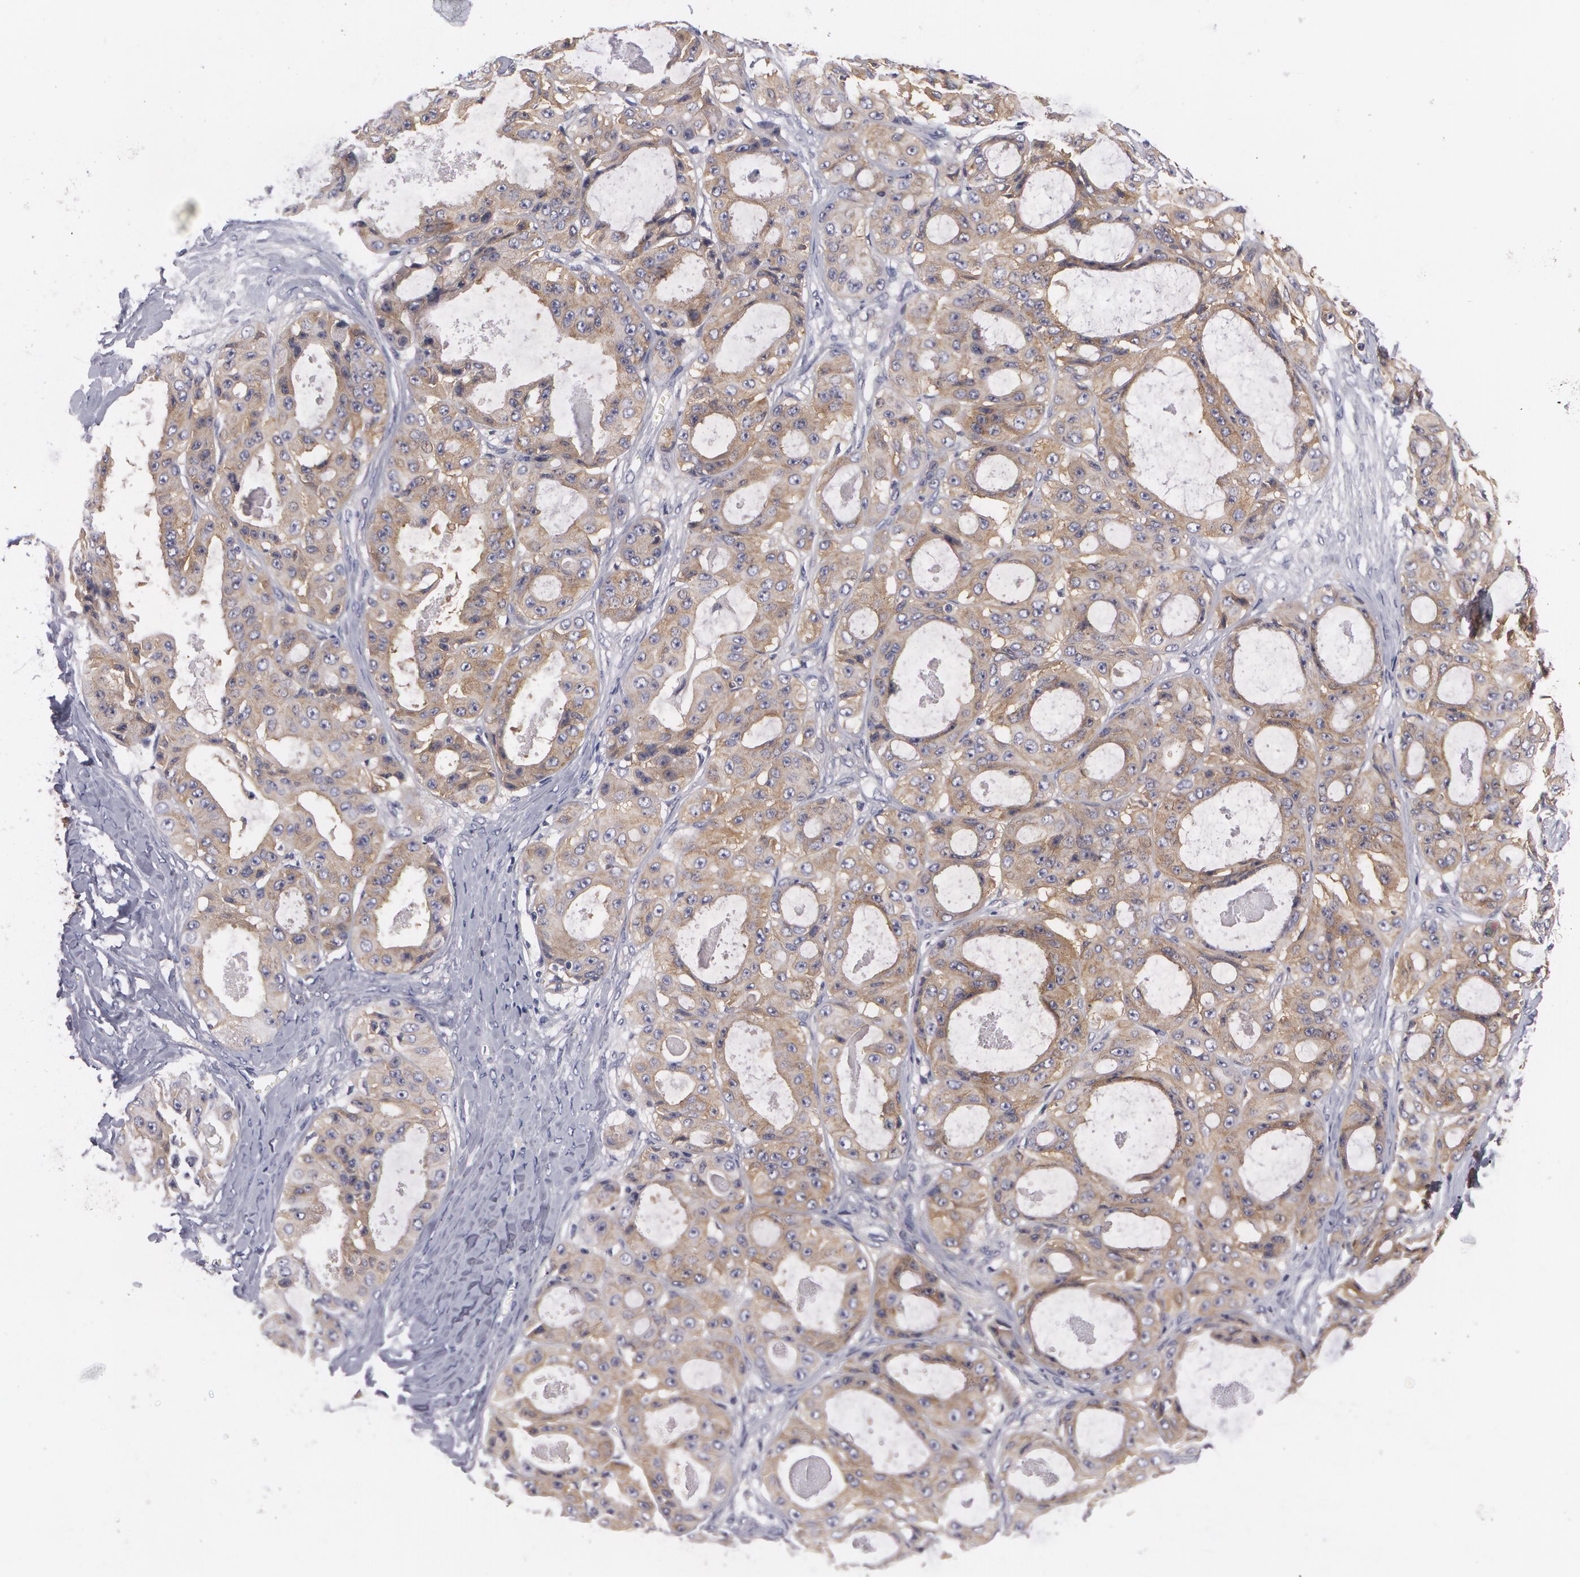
{"staining": {"intensity": "moderate", "quantity": ">75%", "location": "cytoplasmic/membranous"}, "tissue": "ovarian cancer", "cell_type": "Tumor cells", "image_type": "cancer", "snomed": [{"axis": "morphology", "description": "Carcinoma, endometroid"}, {"axis": "topography", "description": "Ovary"}], "caption": "Immunohistochemistry (IHC) (DAB) staining of endometroid carcinoma (ovarian) reveals moderate cytoplasmic/membranous protein positivity in approximately >75% of tumor cells.", "gene": "CASK", "patient": {"sex": "female", "age": 61}}